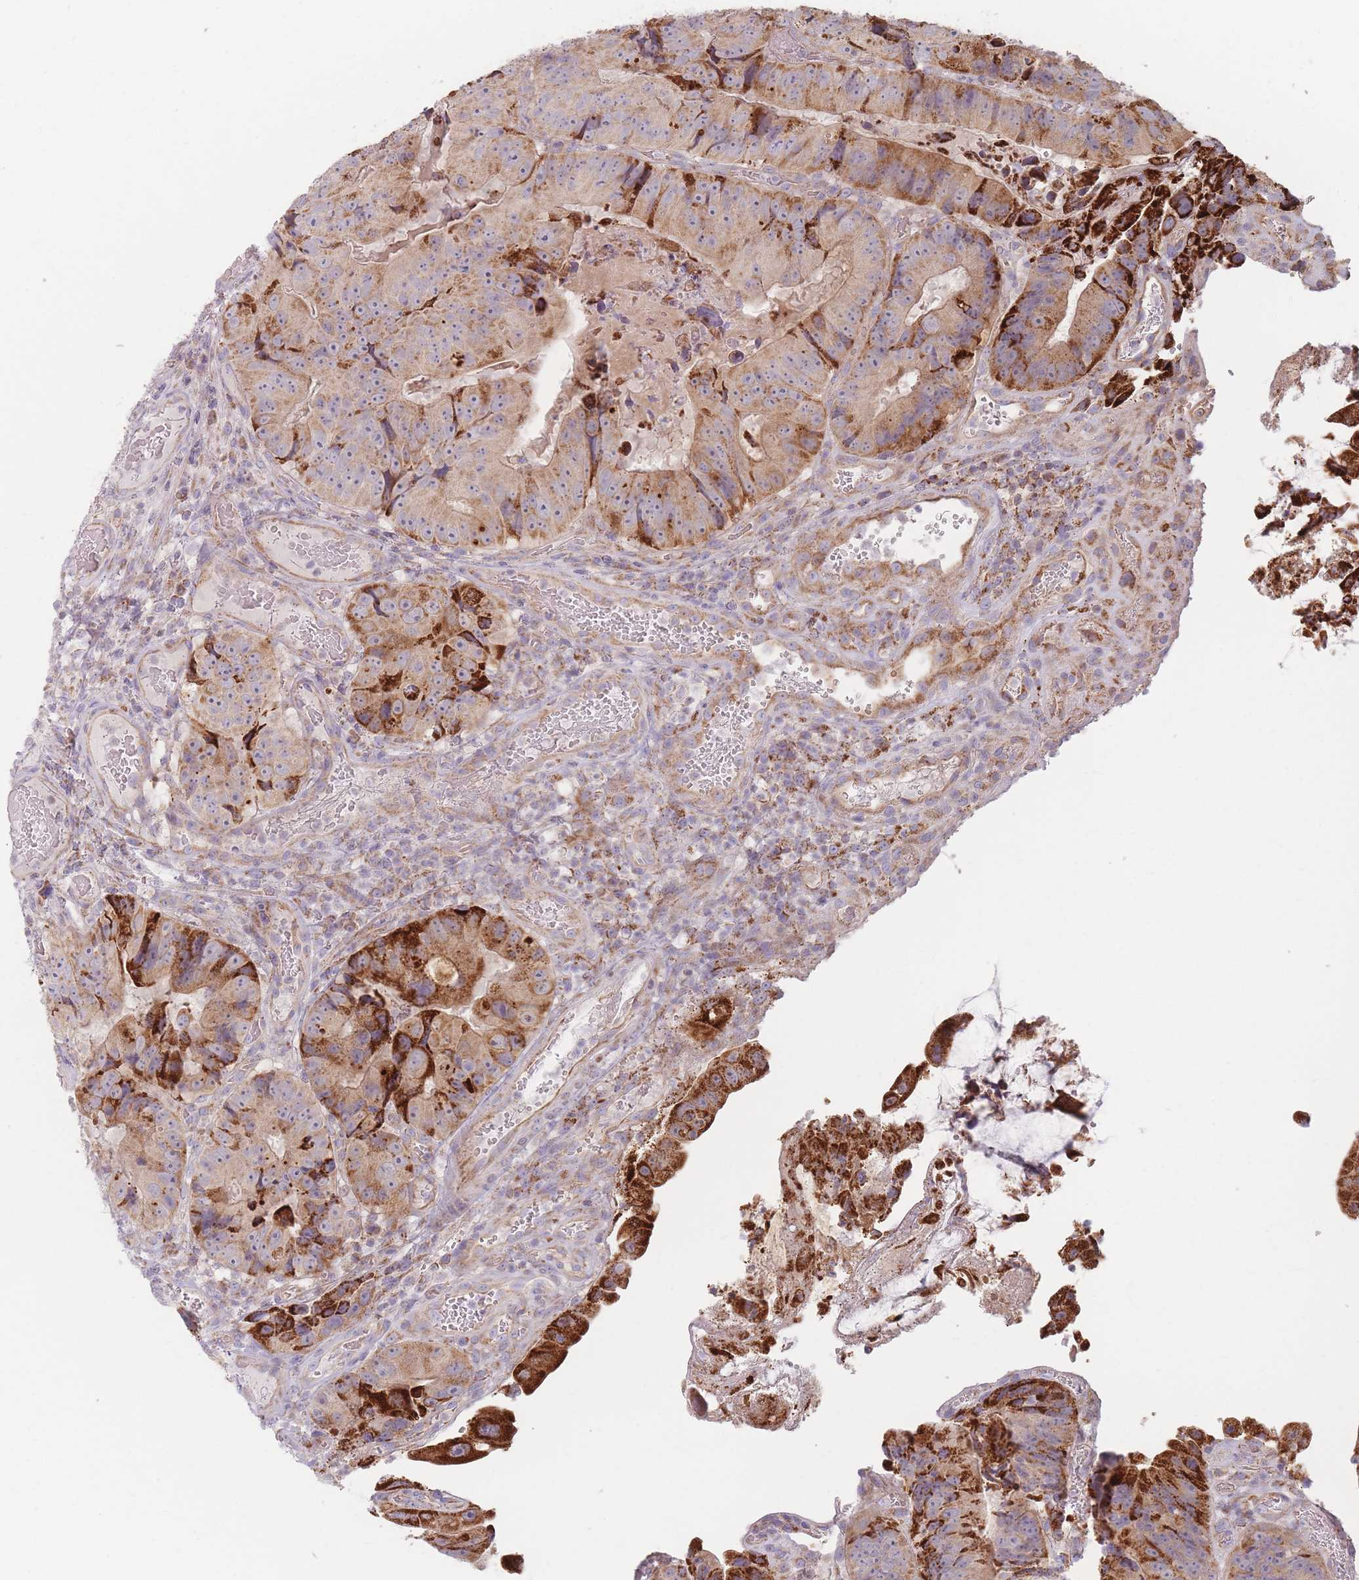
{"staining": {"intensity": "strong", "quantity": ">75%", "location": "cytoplasmic/membranous"}, "tissue": "colorectal cancer", "cell_type": "Tumor cells", "image_type": "cancer", "snomed": [{"axis": "morphology", "description": "Adenocarcinoma, NOS"}, {"axis": "topography", "description": "Colon"}], "caption": "Strong cytoplasmic/membranous positivity for a protein is appreciated in about >75% of tumor cells of colorectal cancer (adenocarcinoma) using immunohistochemistry.", "gene": "ESRP2", "patient": {"sex": "female", "age": 86}}